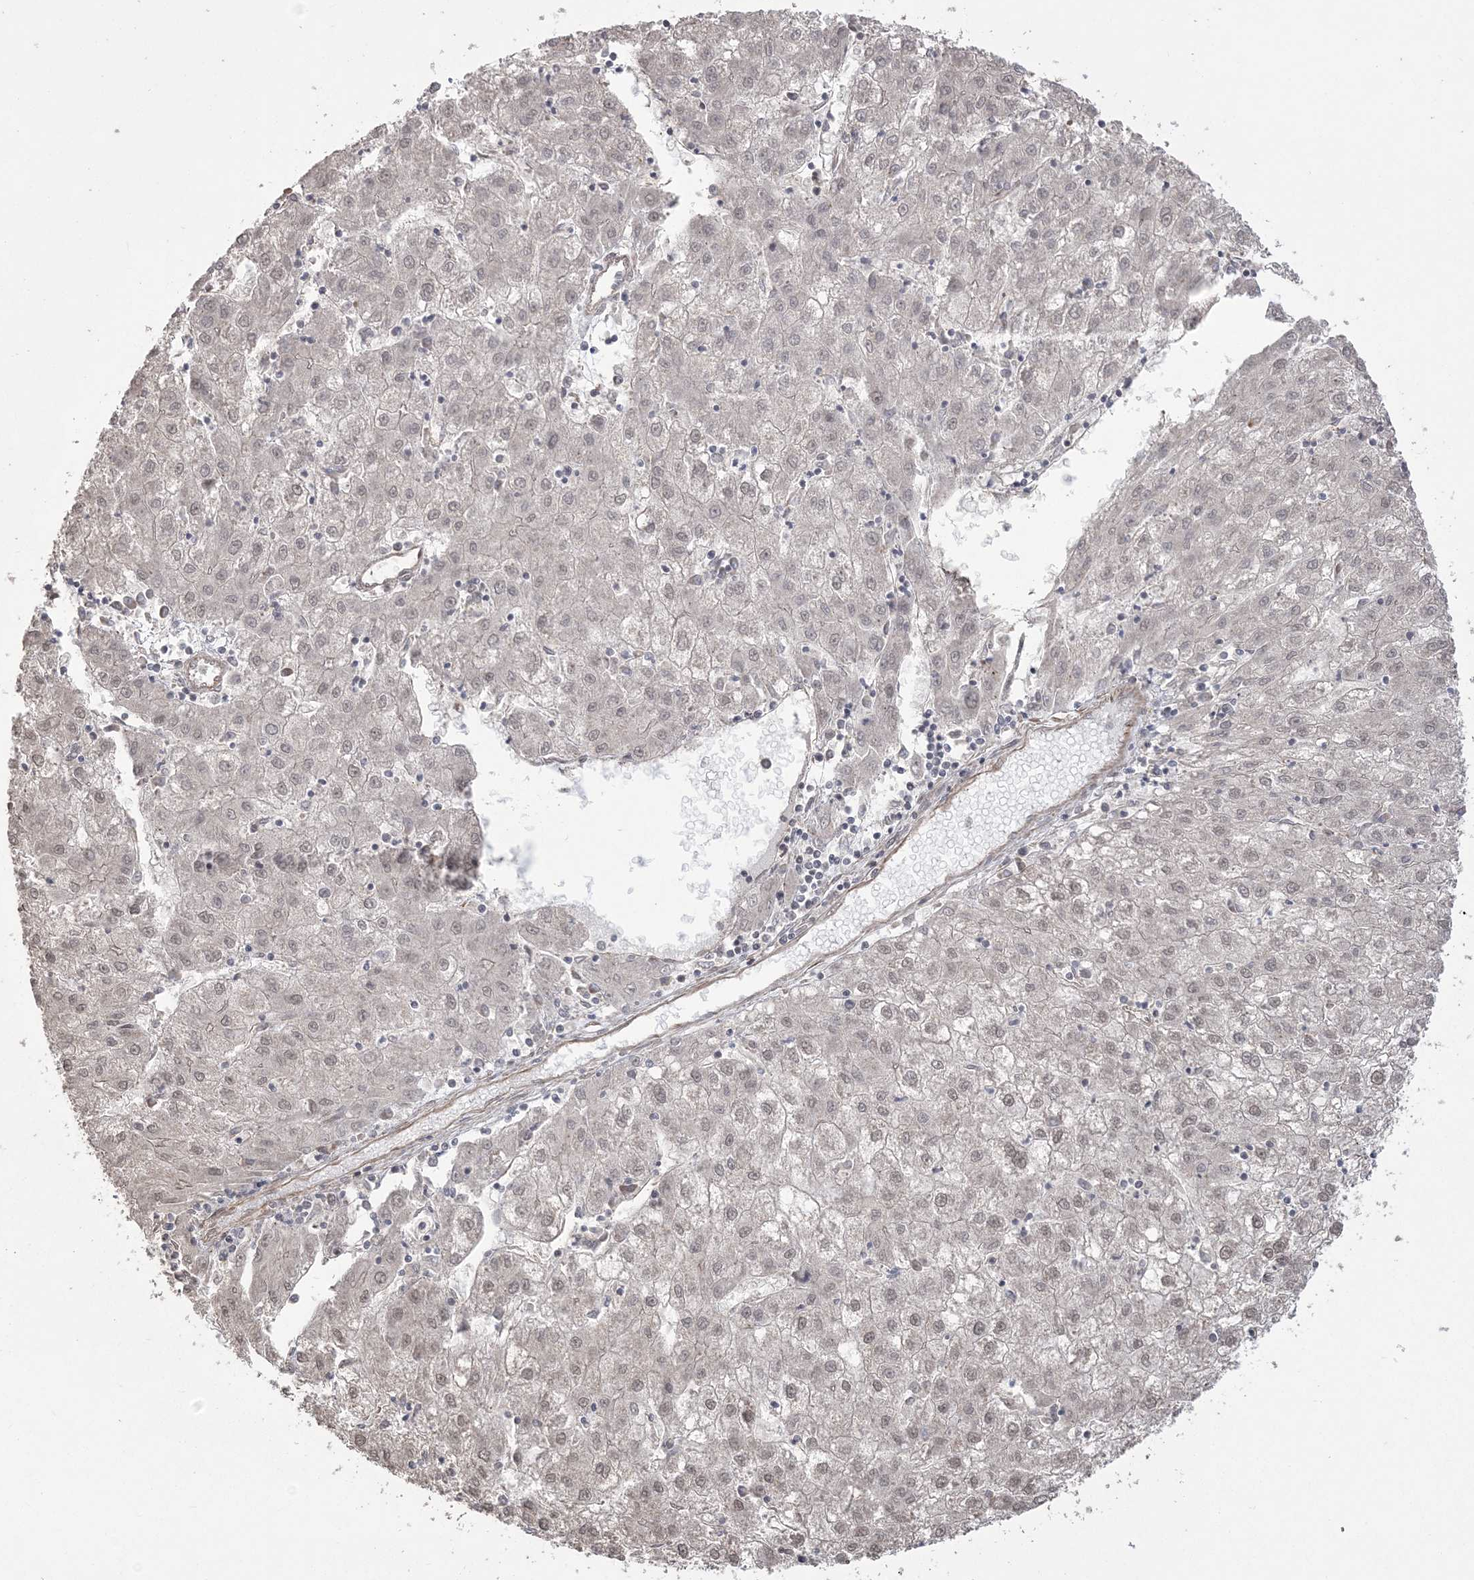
{"staining": {"intensity": "weak", "quantity": "25%-75%", "location": "nuclear"}, "tissue": "liver cancer", "cell_type": "Tumor cells", "image_type": "cancer", "snomed": [{"axis": "morphology", "description": "Carcinoma, Hepatocellular, NOS"}, {"axis": "topography", "description": "Liver"}], "caption": "Immunohistochemistry (IHC) histopathology image of neoplastic tissue: liver cancer (hepatocellular carcinoma) stained using immunohistochemistry shows low levels of weak protein expression localized specifically in the nuclear of tumor cells, appearing as a nuclear brown color.", "gene": "ZNF839", "patient": {"sex": "male", "age": 72}}